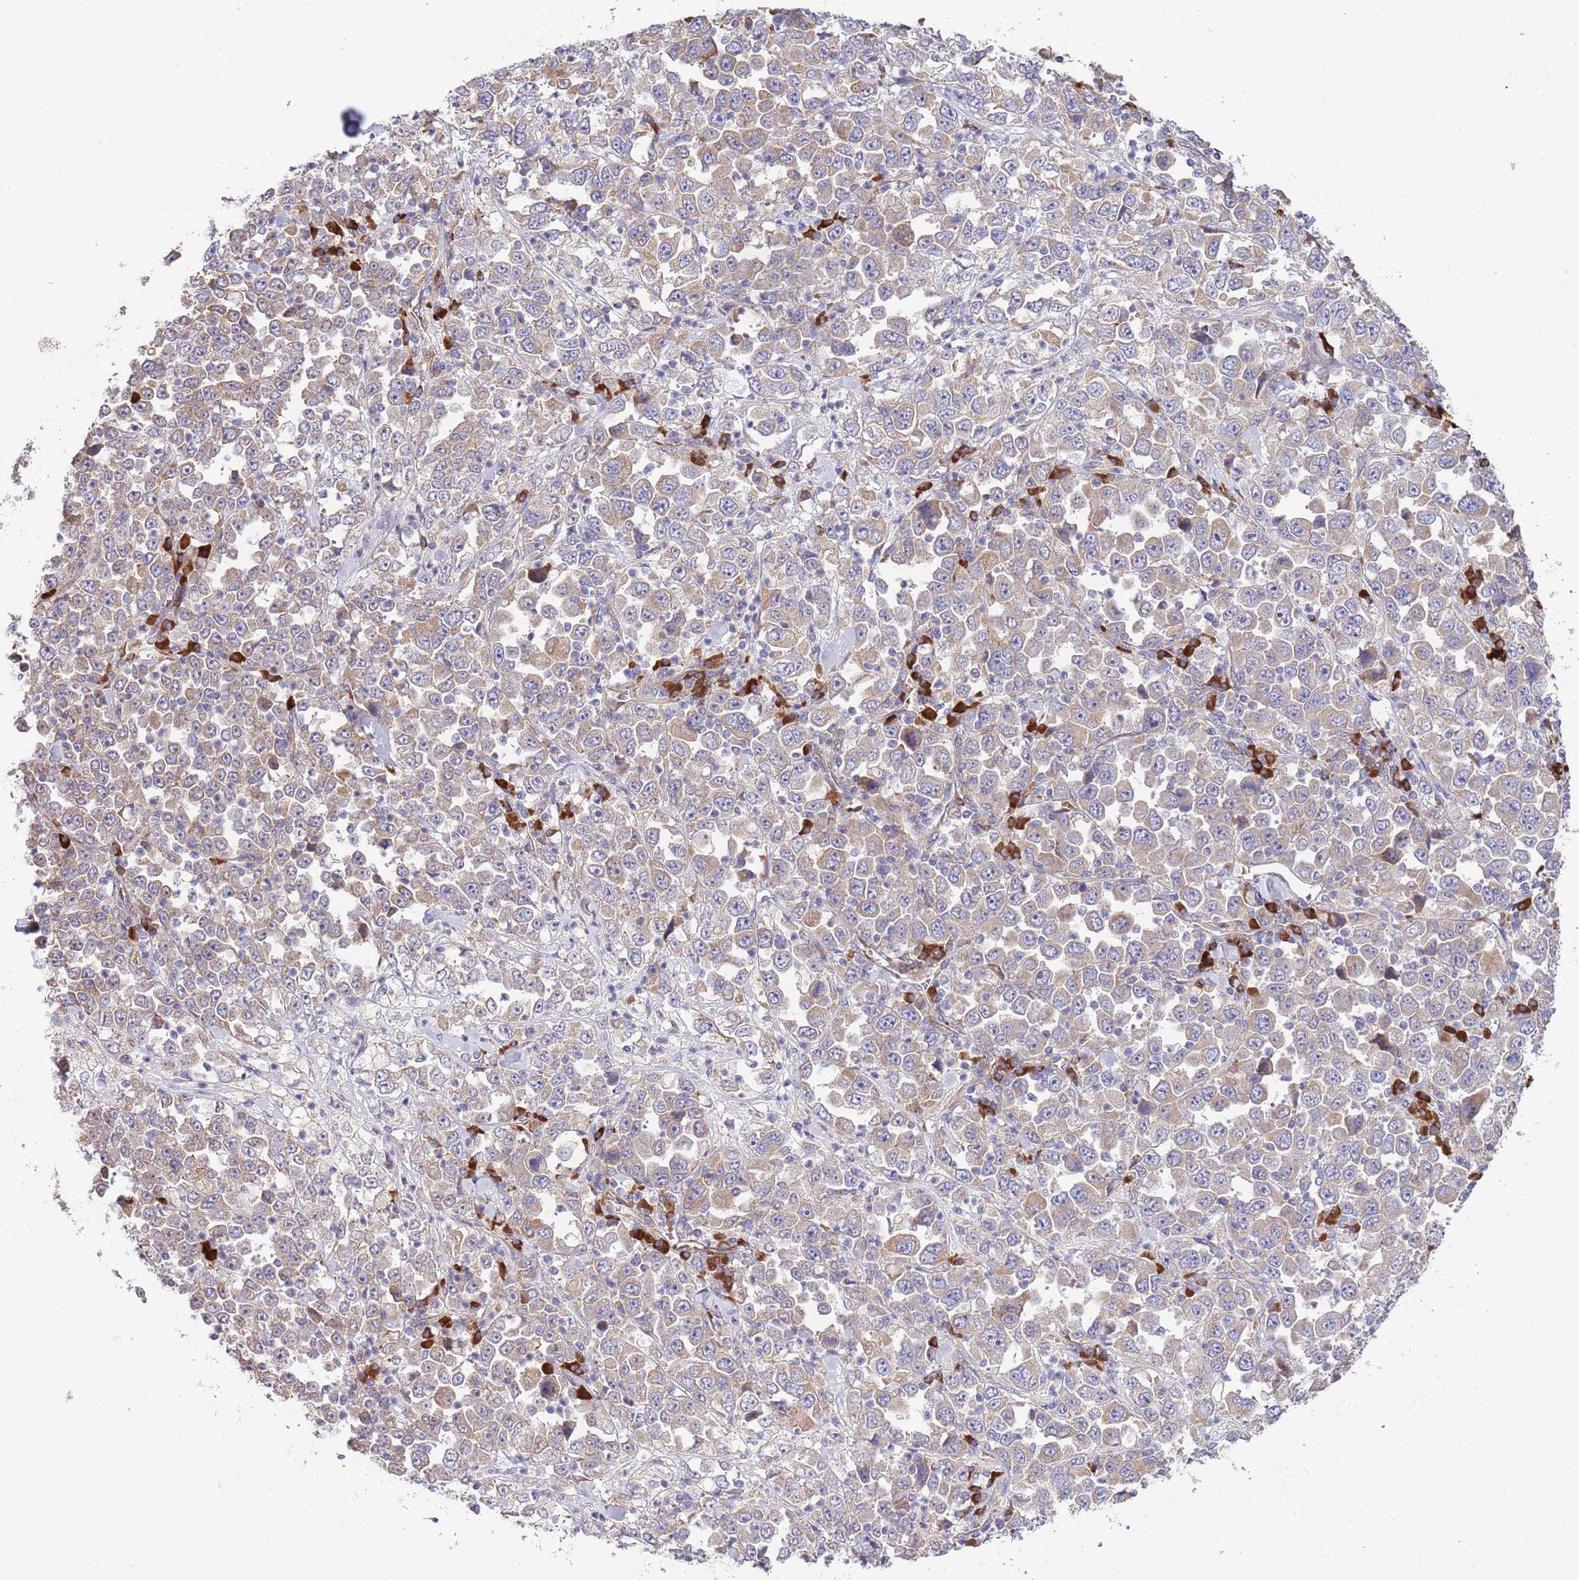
{"staining": {"intensity": "moderate", "quantity": ">75%", "location": "cytoplasmic/membranous"}, "tissue": "stomach cancer", "cell_type": "Tumor cells", "image_type": "cancer", "snomed": [{"axis": "morphology", "description": "Normal tissue, NOS"}, {"axis": "morphology", "description": "Adenocarcinoma, NOS"}, {"axis": "topography", "description": "Stomach, upper"}, {"axis": "topography", "description": "Stomach"}], "caption": "This is an image of immunohistochemistry staining of adenocarcinoma (stomach), which shows moderate expression in the cytoplasmic/membranous of tumor cells.", "gene": "DAND5", "patient": {"sex": "male", "age": 59}}